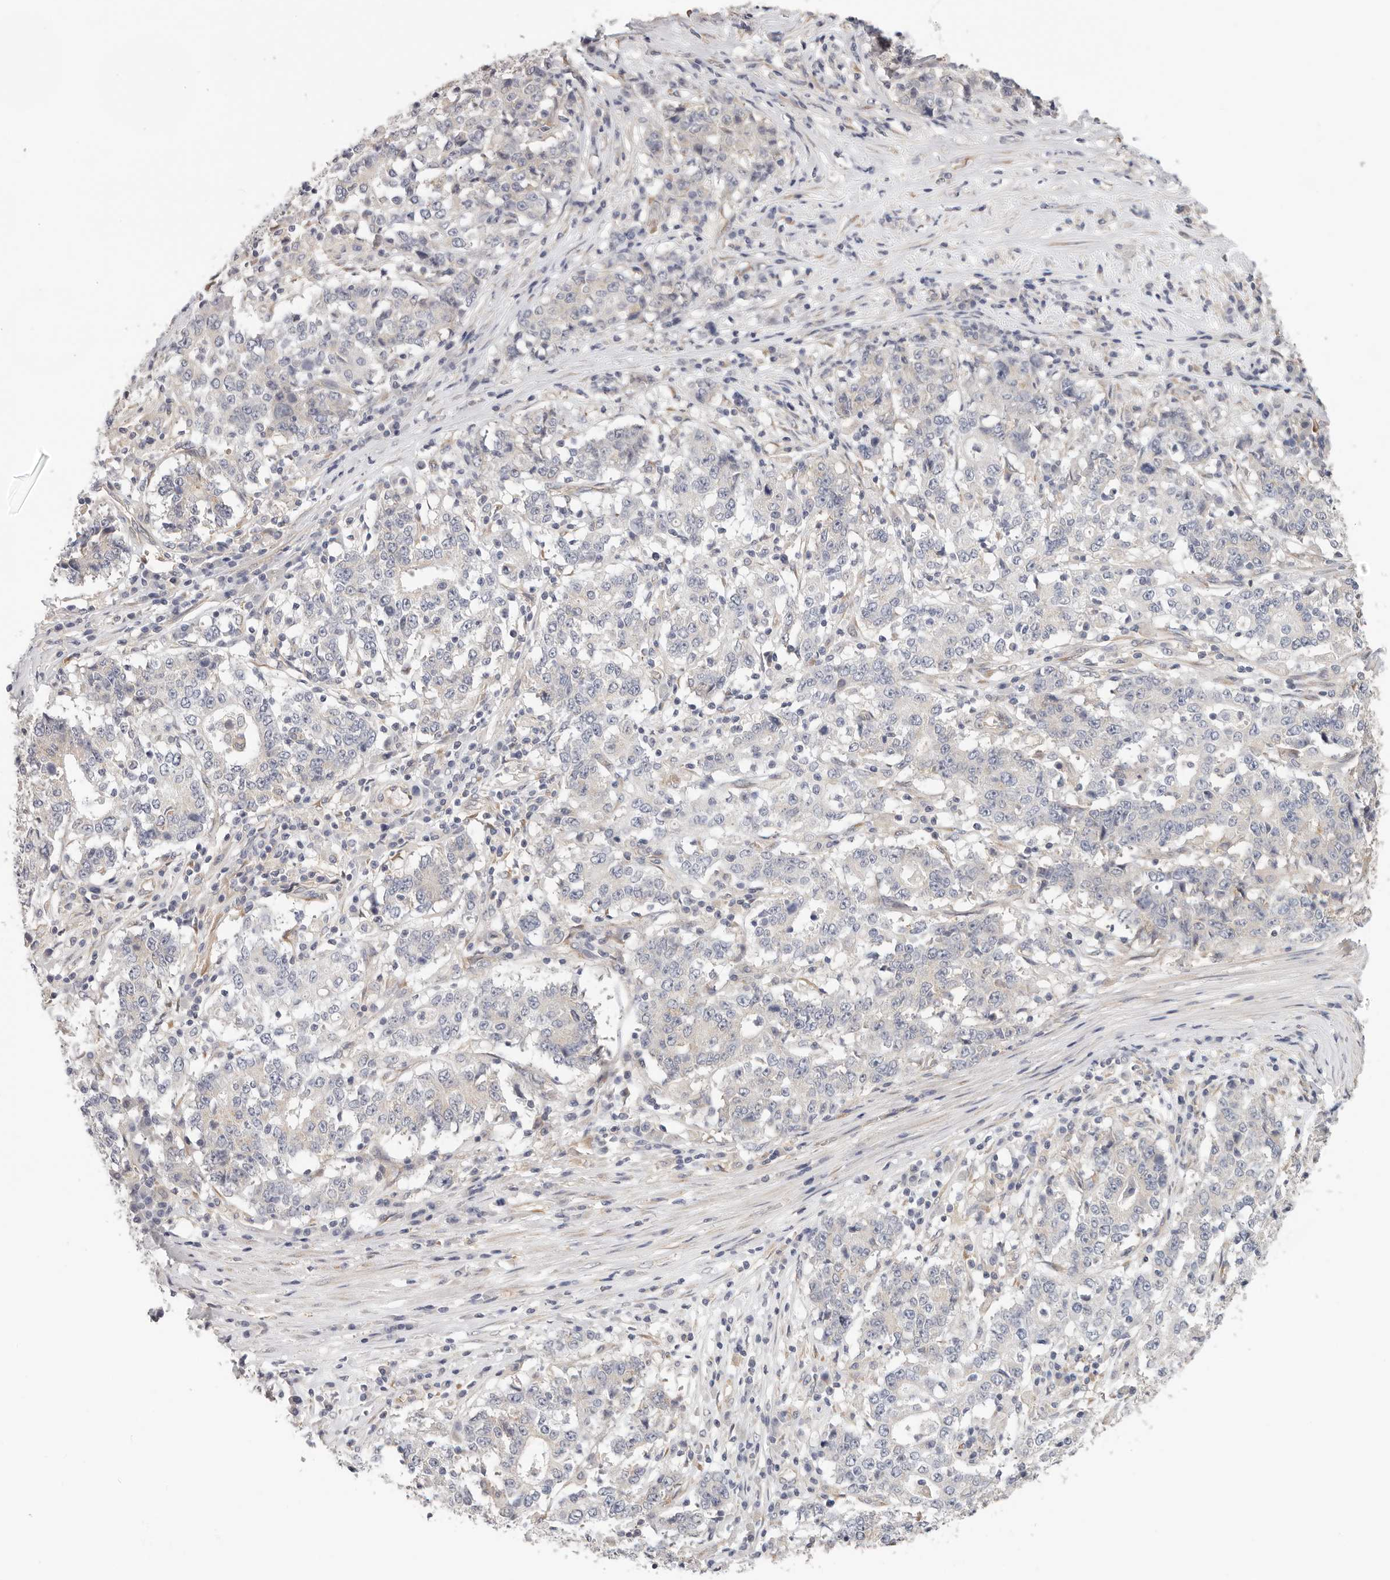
{"staining": {"intensity": "negative", "quantity": "none", "location": "none"}, "tissue": "stomach cancer", "cell_type": "Tumor cells", "image_type": "cancer", "snomed": [{"axis": "morphology", "description": "Adenocarcinoma, NOS"}, {"axis": "topography", "description": "Stomach"}], "caption": "This is a histopathology image of immunohistochemistry staining of stomach cancer, which shows no staining in tumor cells.", "gene": "AFDN", "patient": {"sex": "male", "age": 59}}